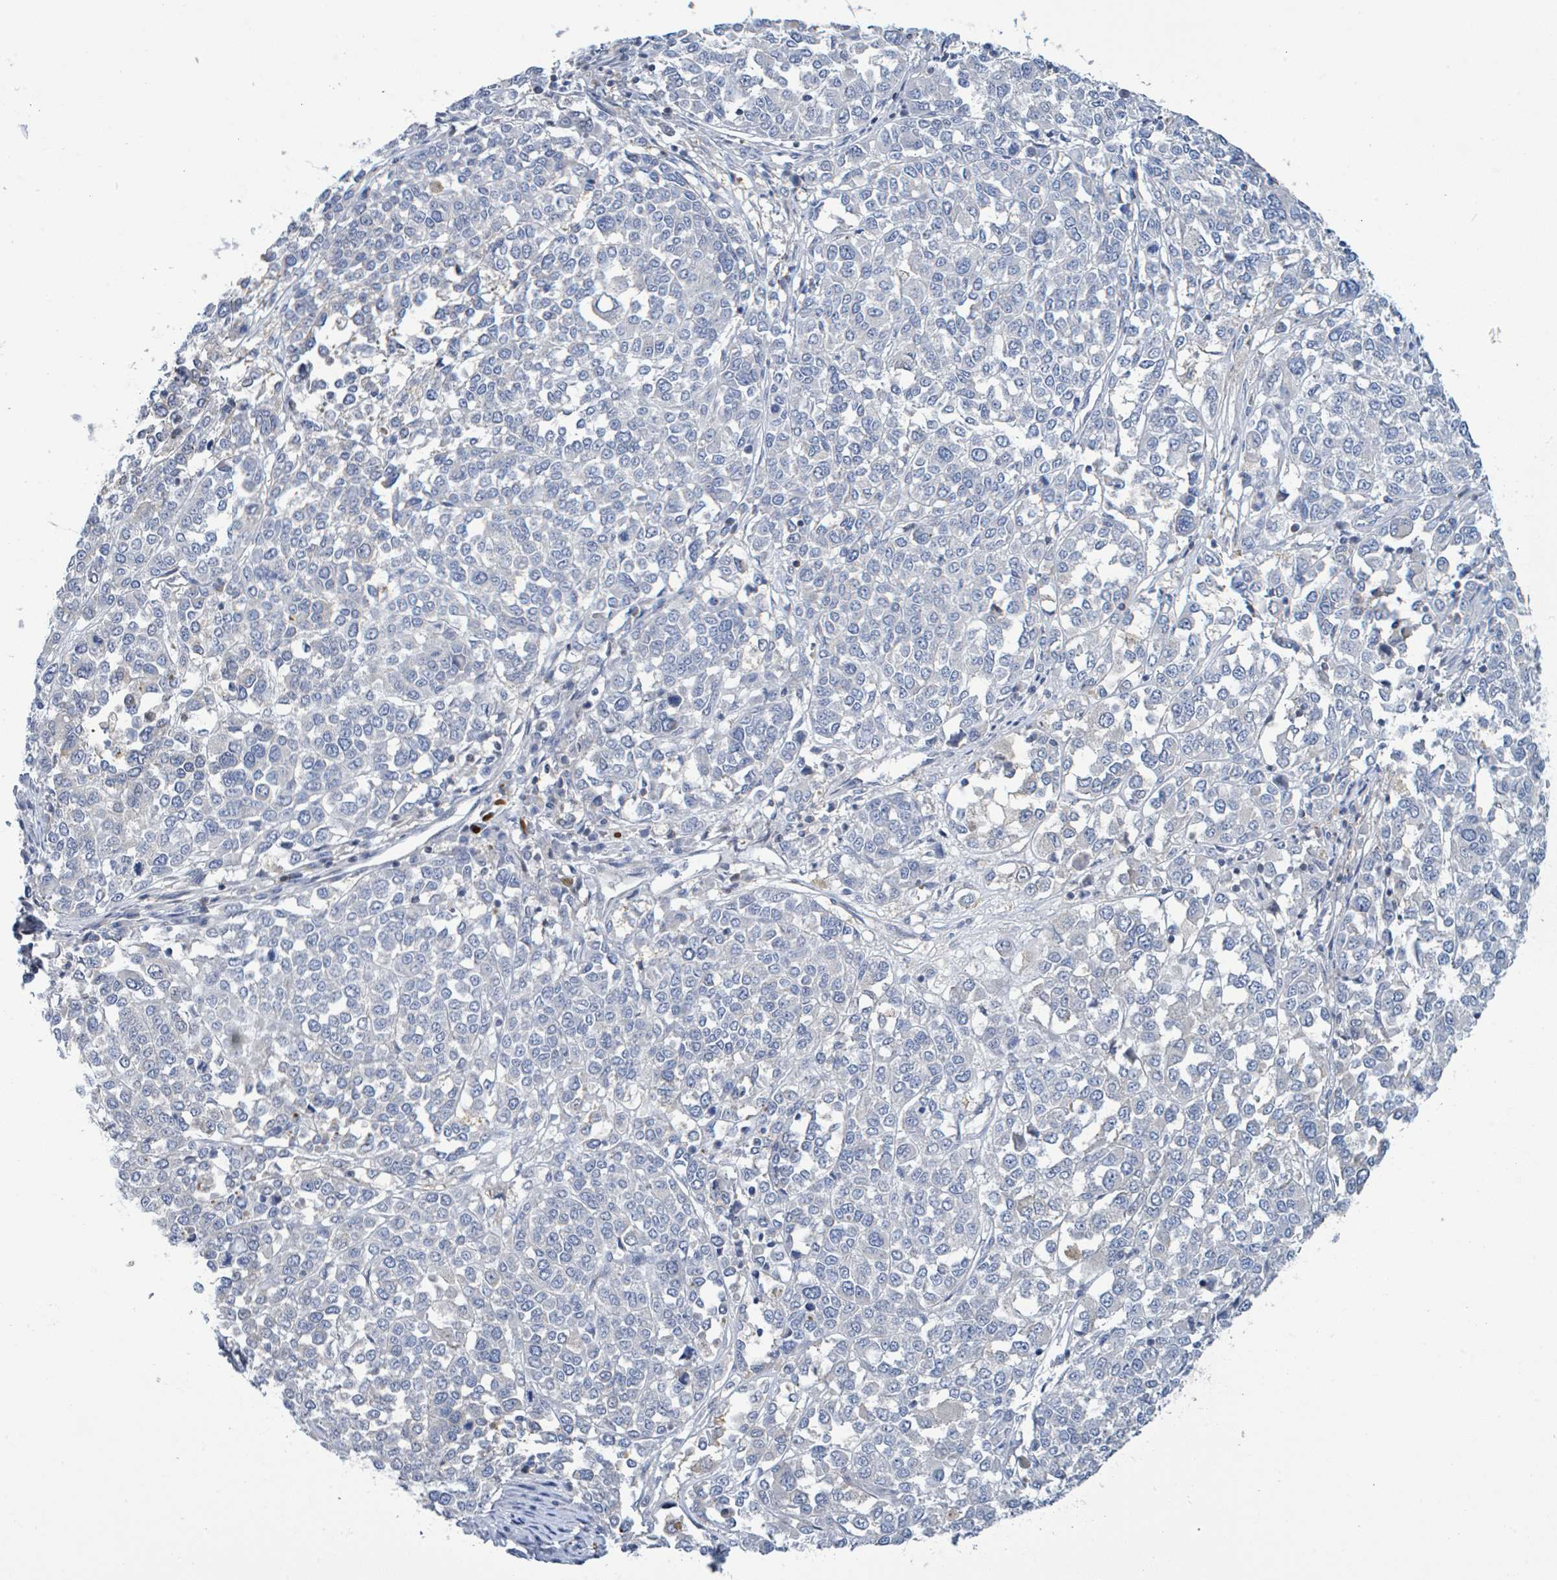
{"staining": {"intensity": "negative", "quantity": "none", "location": "none"}, "tissue": "melanoma", "cell_type": "Tumor cells", "image_type": "cancer", "snomed": [{"axis": "morphology", "description": "Malignant melanoma, Metastatic site"}, {"axis": "topography", "description": "Lymph node"}], "caption": "Immunohistochemistry photomicrograph of human malignant melanoma (metastatic site) stained for a protein (brown), which displays no expression in tumor cells.", "gene": "DGKZ", "patient": {"sex": "male", "age": 44}}